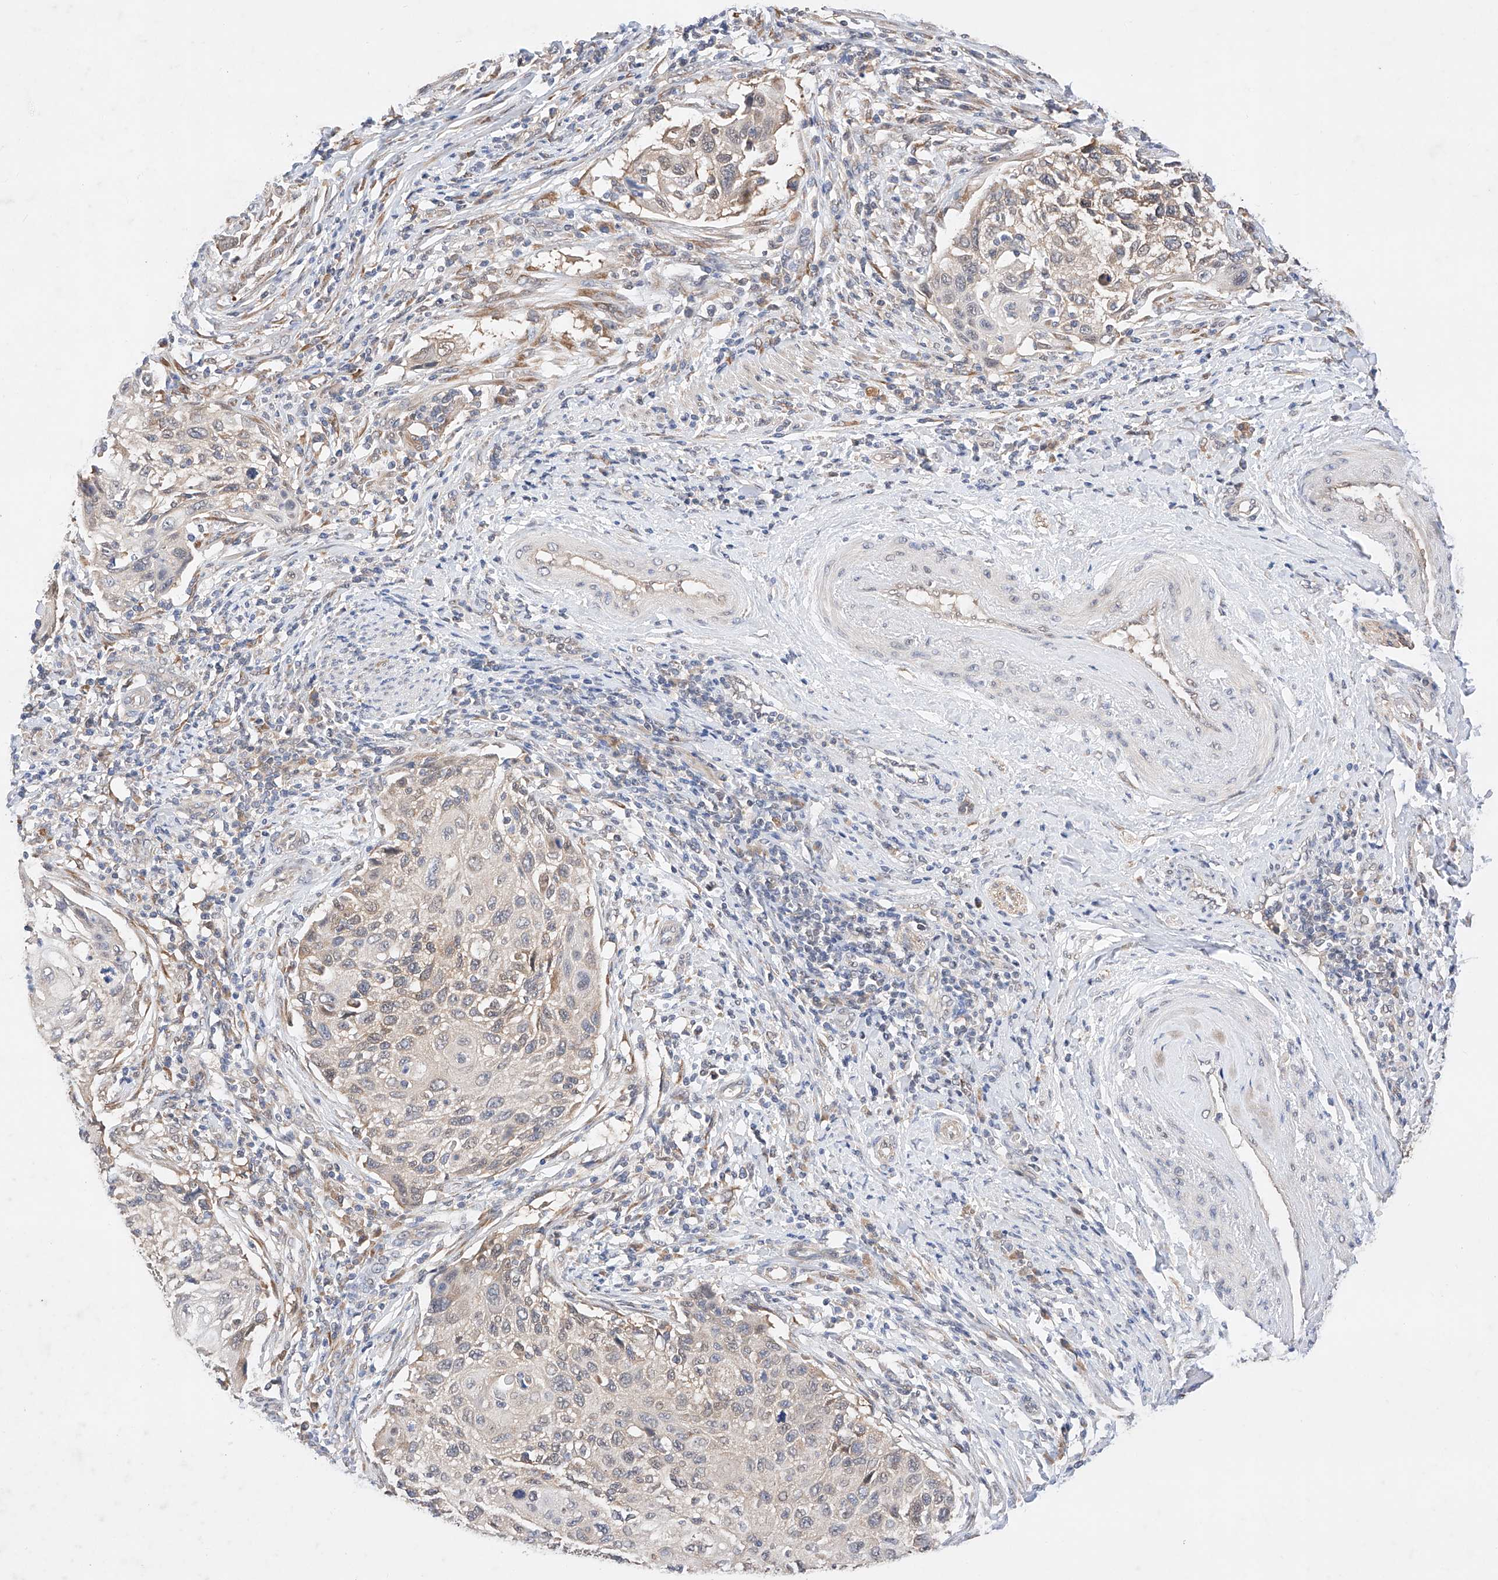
{"staining": {"intensity": "weak", "quantity": "<25%", "location": "cytoplasmic/membranous"}, "tissue": "cervical cancer", "cell_type": "Tumor cells", "image_type": "cancer", "snomed": [{"axis": "morphology", "description": "Squamous cell carcinoma, NOS"}, {"axis": "topography", "description": "Cervix"}], "caption": "Immunohistochemistry (IHC) of cervical cancer reveals no positivity in tumor cells. The staining was performed using DAB to visualize the protein expression in brown, while the nuclei were stained in blue with hematoxylin (Magnification: 20x).", "gene": "ZSCAN4", "patient": {"sex": "female", "age": 70}}